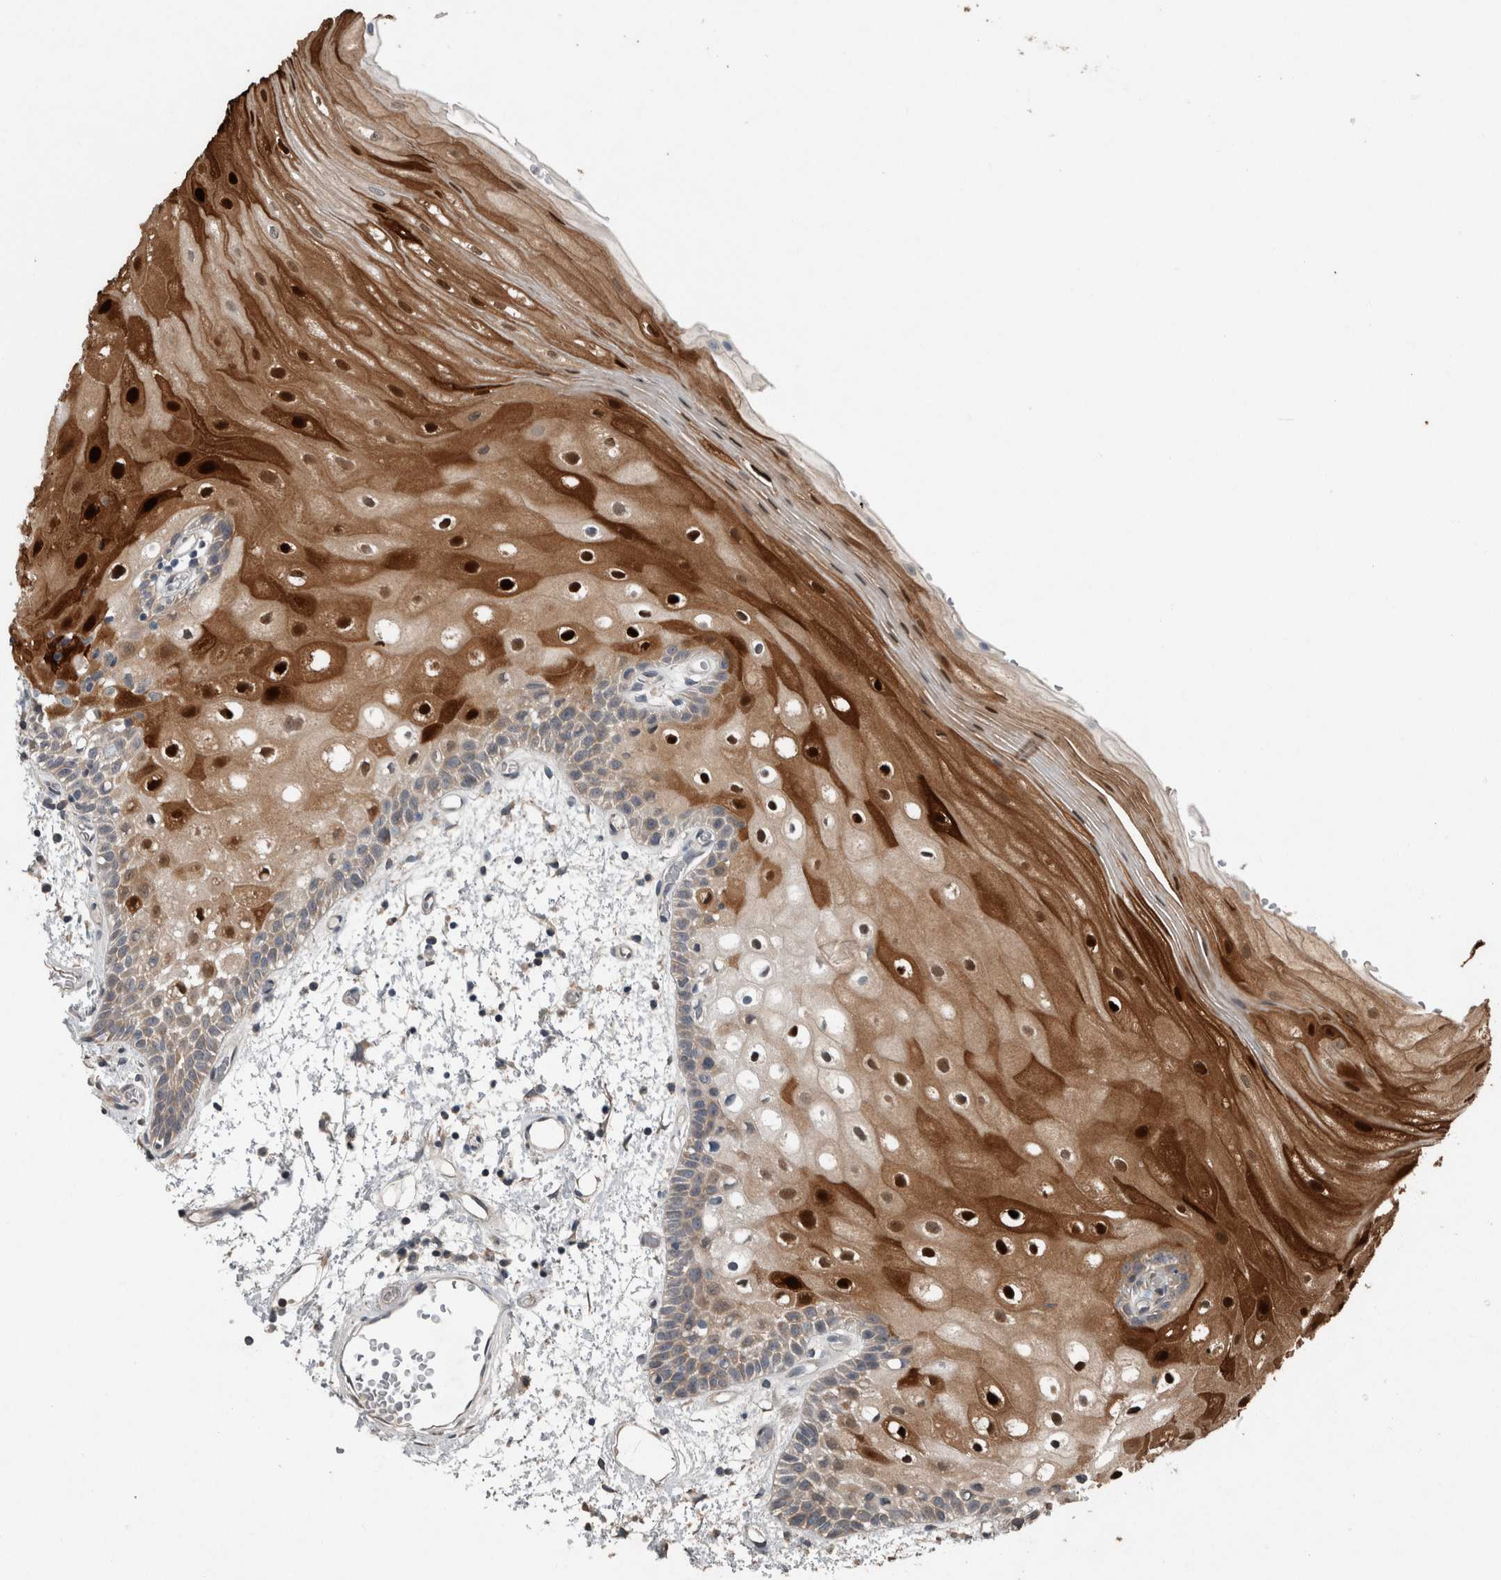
{"staining": {"intensity": "strong", "quantity": "25%-75%", "location": "cytoplasmic/membranous,nuclear"}, "tissue": "oral mucosa", "cell_type": "Squamous epithelial cells", "image_type": "normal", "snomed": [{"axis": "morphology", "description": "Normal tissue, NOS"}, {"axis": "topography", "description": "Oral tissue"}], "caption": "Squamous epithelial cells demonstrate high levels of strong cytoplasmic/membranous,nuclear expression in approximately 25%-75% of cells in benign oral mucosa. The staining was performed using DAB (3,3'-diaminobenzidine), with brown indicating positive protein expression. Nuclei are stained blue with hematoxylin.", "gene": "KNTC1", "patient": {"sex": "male", "age": 52}}